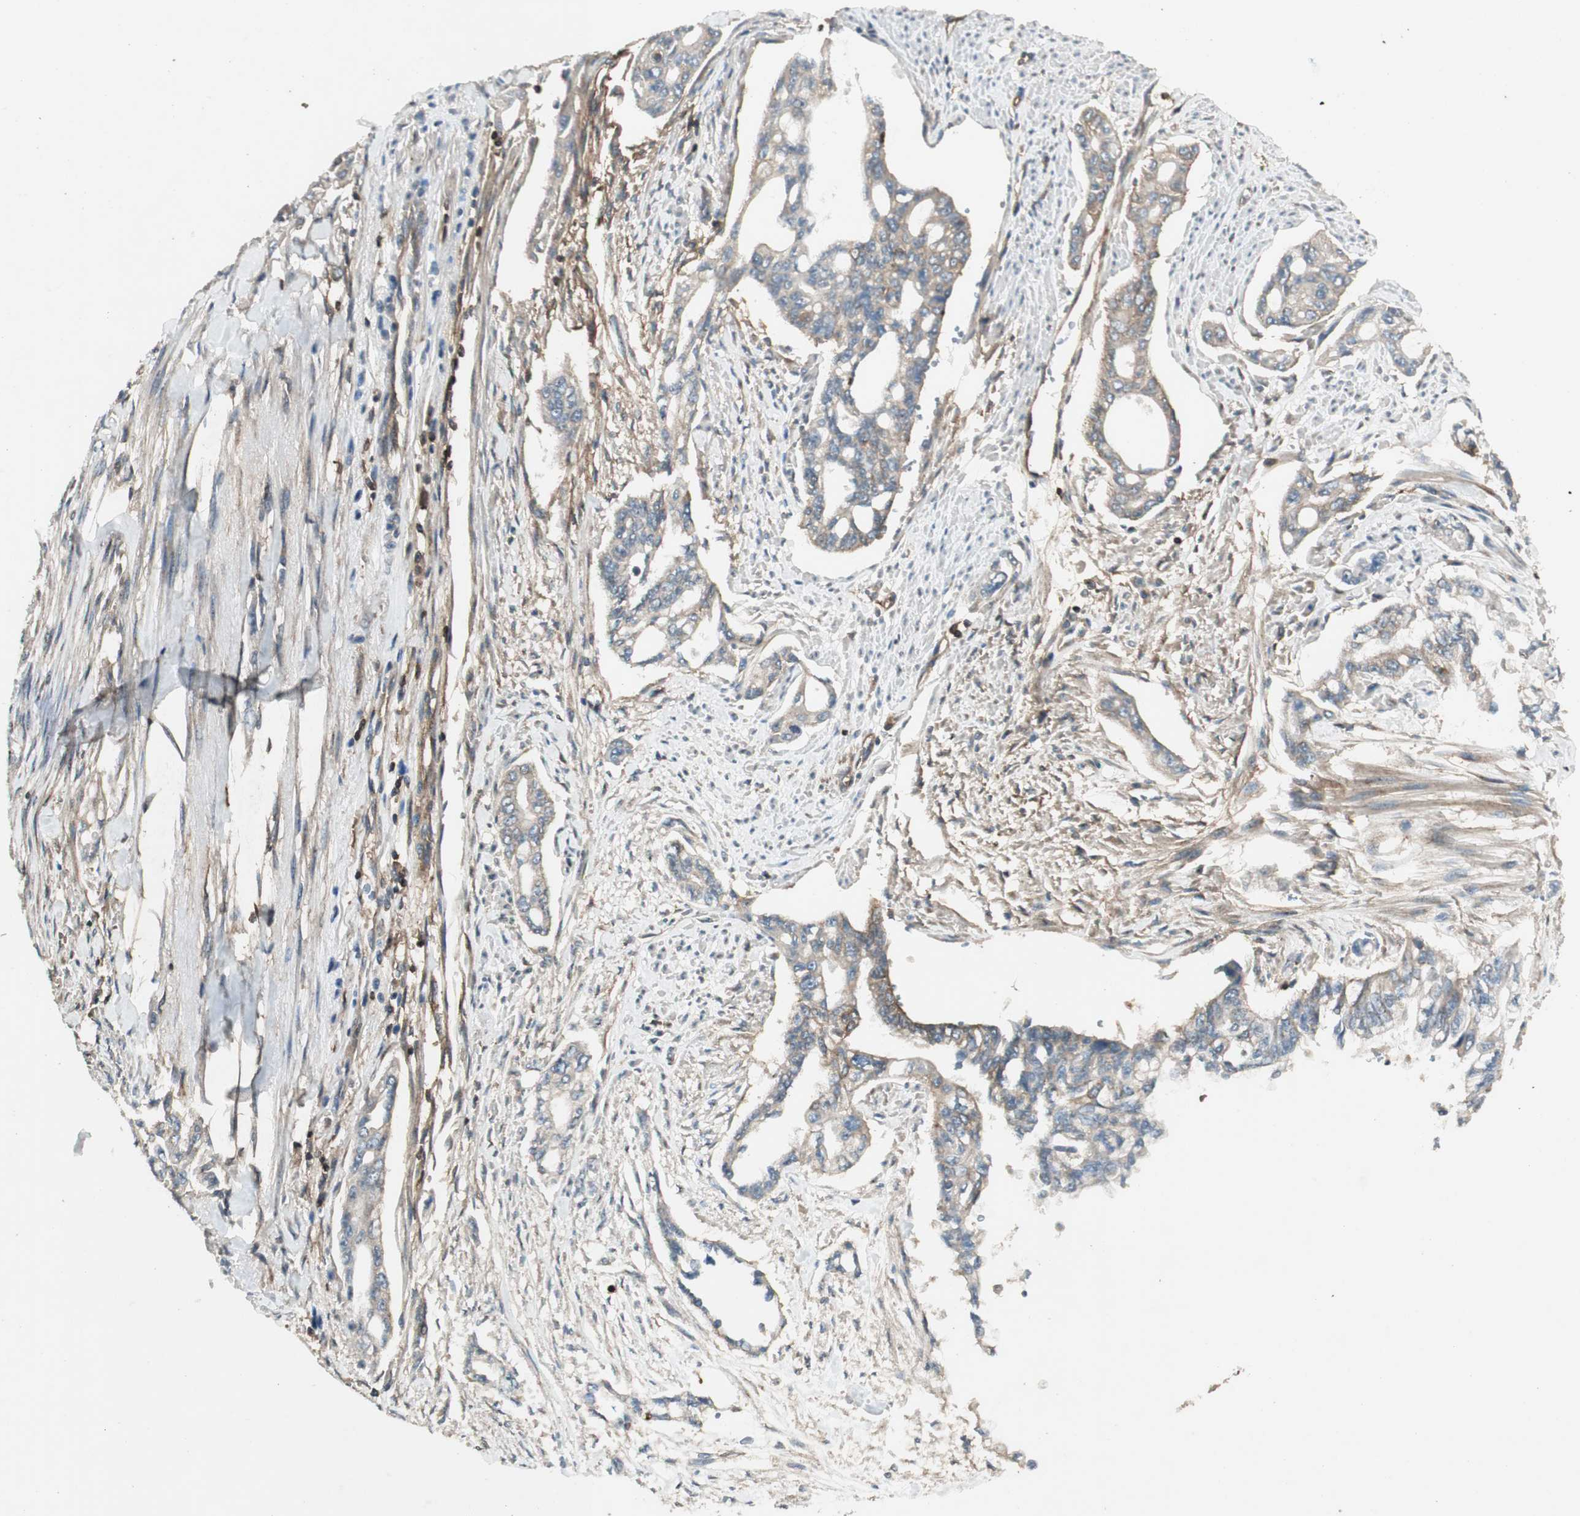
{"staining": {"intensity": "weak", "quantity": ">75%", "location": "cytoplasmic/membranous"}, "tissue": "pancreatic cancer", "cell_type": "Tumor cells", "image_type": "cancer", "snomed": [{"axis": "morphology", "description": "Normal tissue, NOS"}, {"axis": "topography", "description": "Pancreas"}], "caption": "This photomicrograph displays immunohistochemistry staining of pancreatic cancer, with low weak cytoplasmic/membranous positivity in about >75% of tumor cells.", "gene": "BTN3A3", "patient": {"sex": "male", "age": 42}}